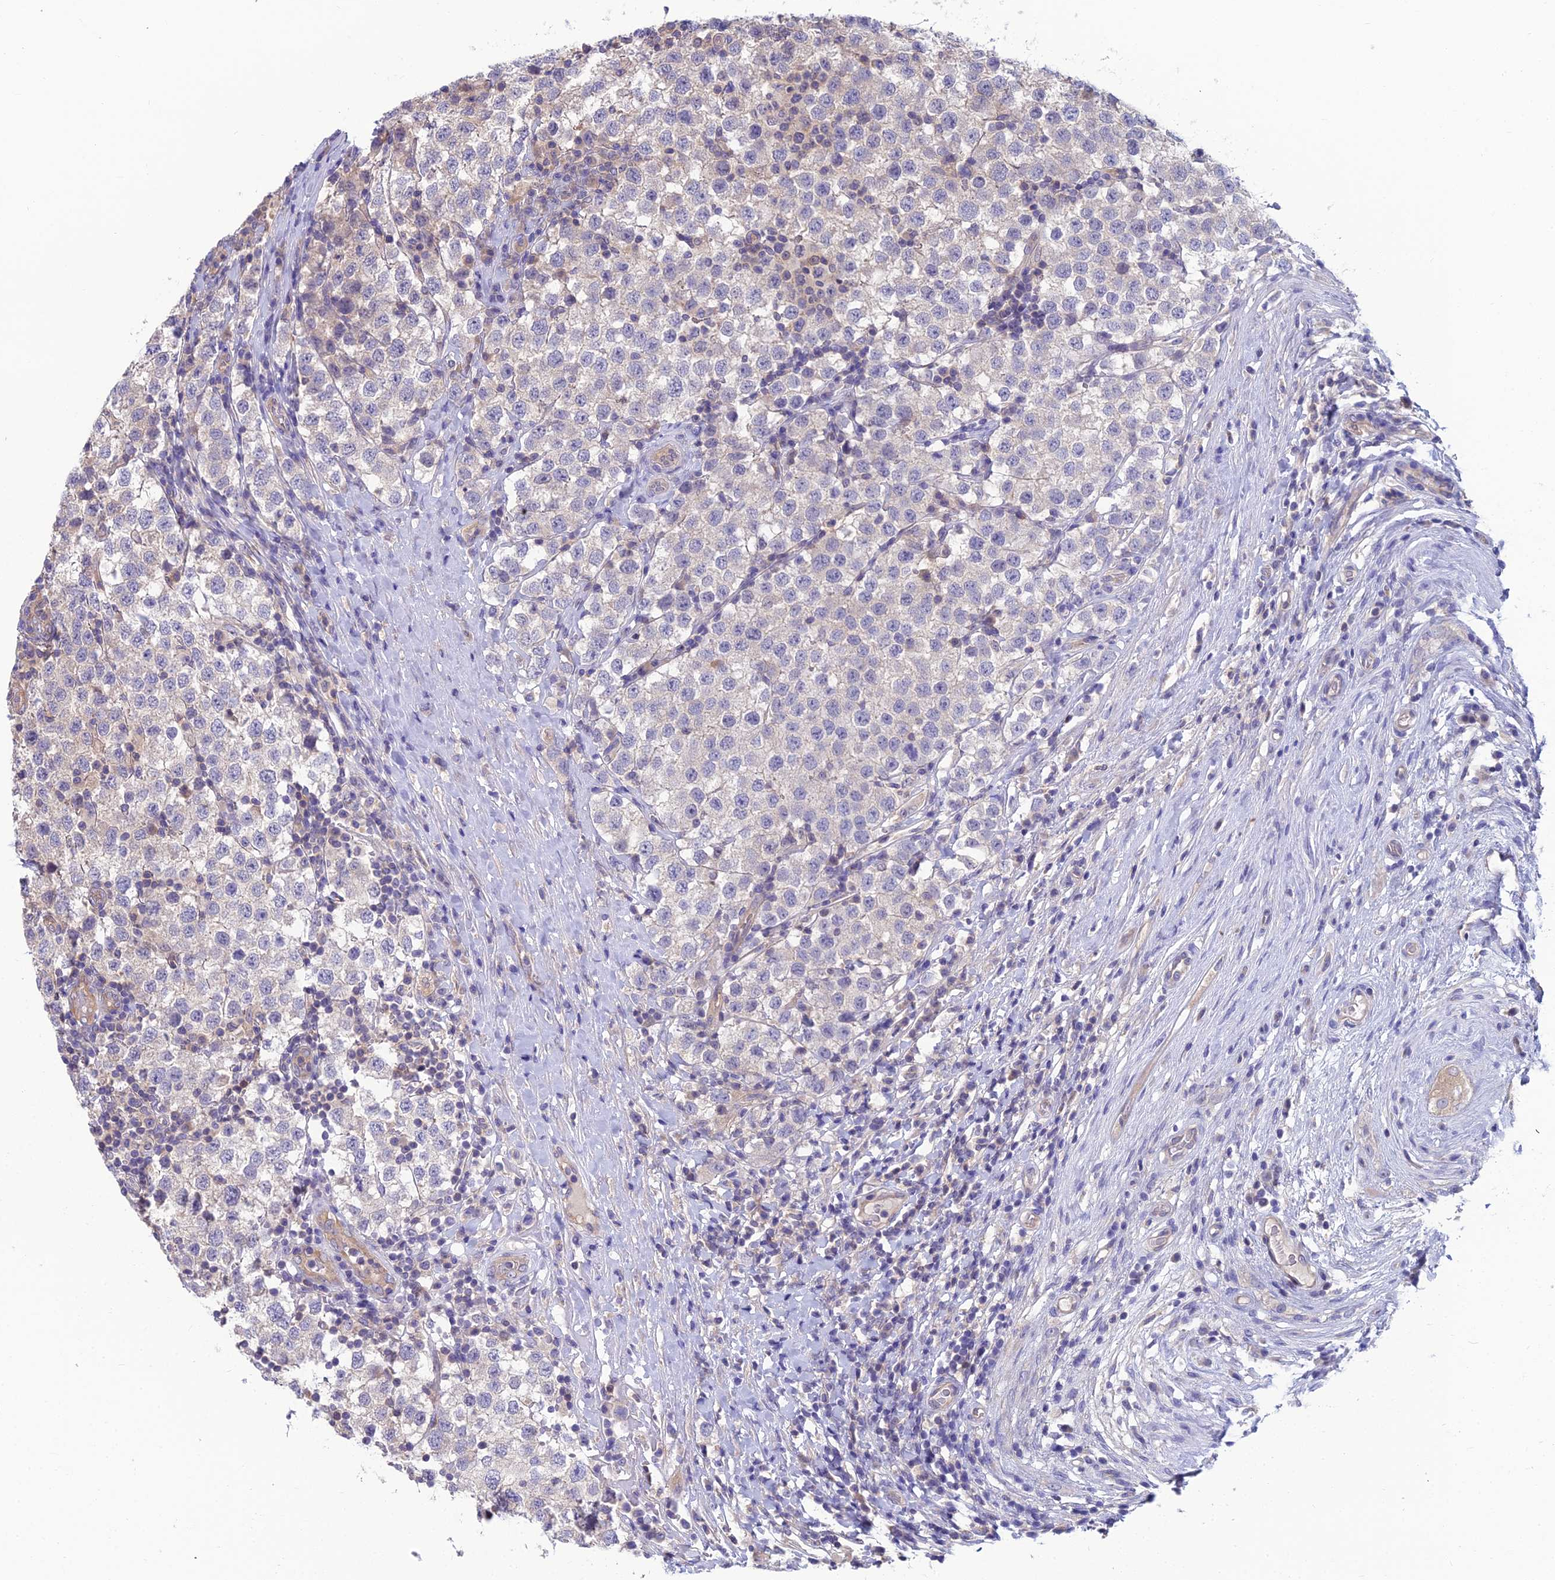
{"staining": {"intensity": "negative", "quantity": "none", "location": "none"}, "tissue": "testis cancer", "cell_type": "Tumor cells", "image_type": "cancer", "snomed": [{"axis": "morphology", "description": "Seminoma, NOS"}, {"axis": "topography", "description": "Testis"}], "caption": "An IHC image of testis seminoma is shown. There is no staining in tumor cells of testis seminoma. The staining is performed using DAB brown chromogen with nuclei counter-stained in using hematoxylin.", "gene": "MVD", "patient": {"sex": "male", "age": 34}}